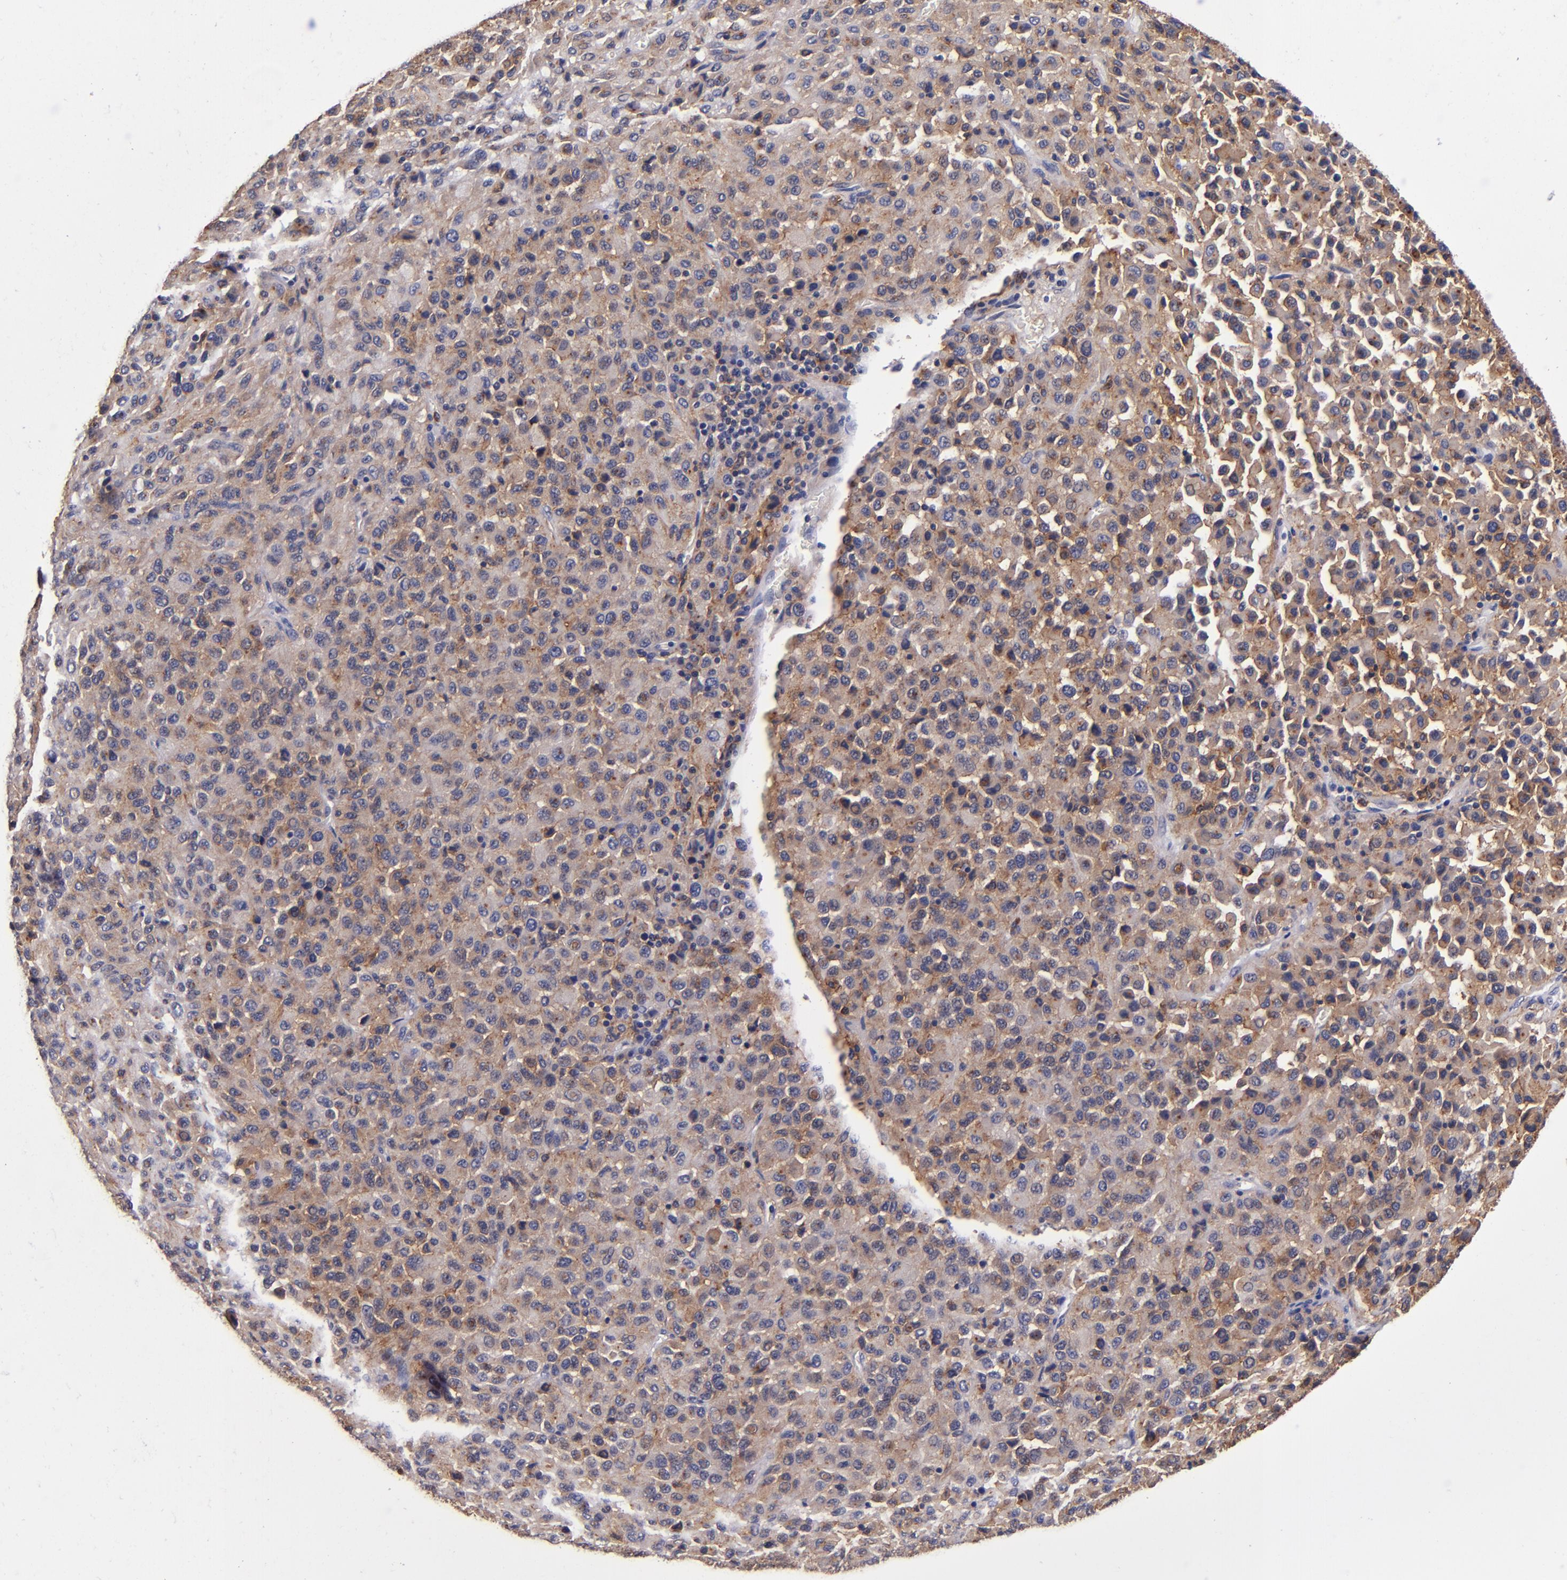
{"staining": {"intensity": "moderate", "quantity": "25%-75%", "location": "cytoplasmic/membranous"}, "tissue": "melanoma", "cell_type": "Tumor cells", "image_type": "cancer", "snomed": [{"axis": "morphology", "description": "Malignant melanoma, Metastatic site"}, {"axis": "topography", "description": "Lung"}], "caption": "Tumor cells reveal medium levels of moderate cytoplasmic/membranous expression in about 25%-75% of cells in malignant melanoma (metastatic site).", "gene": "SIRPA", "patient": {"sex": "male", "age": 64}}